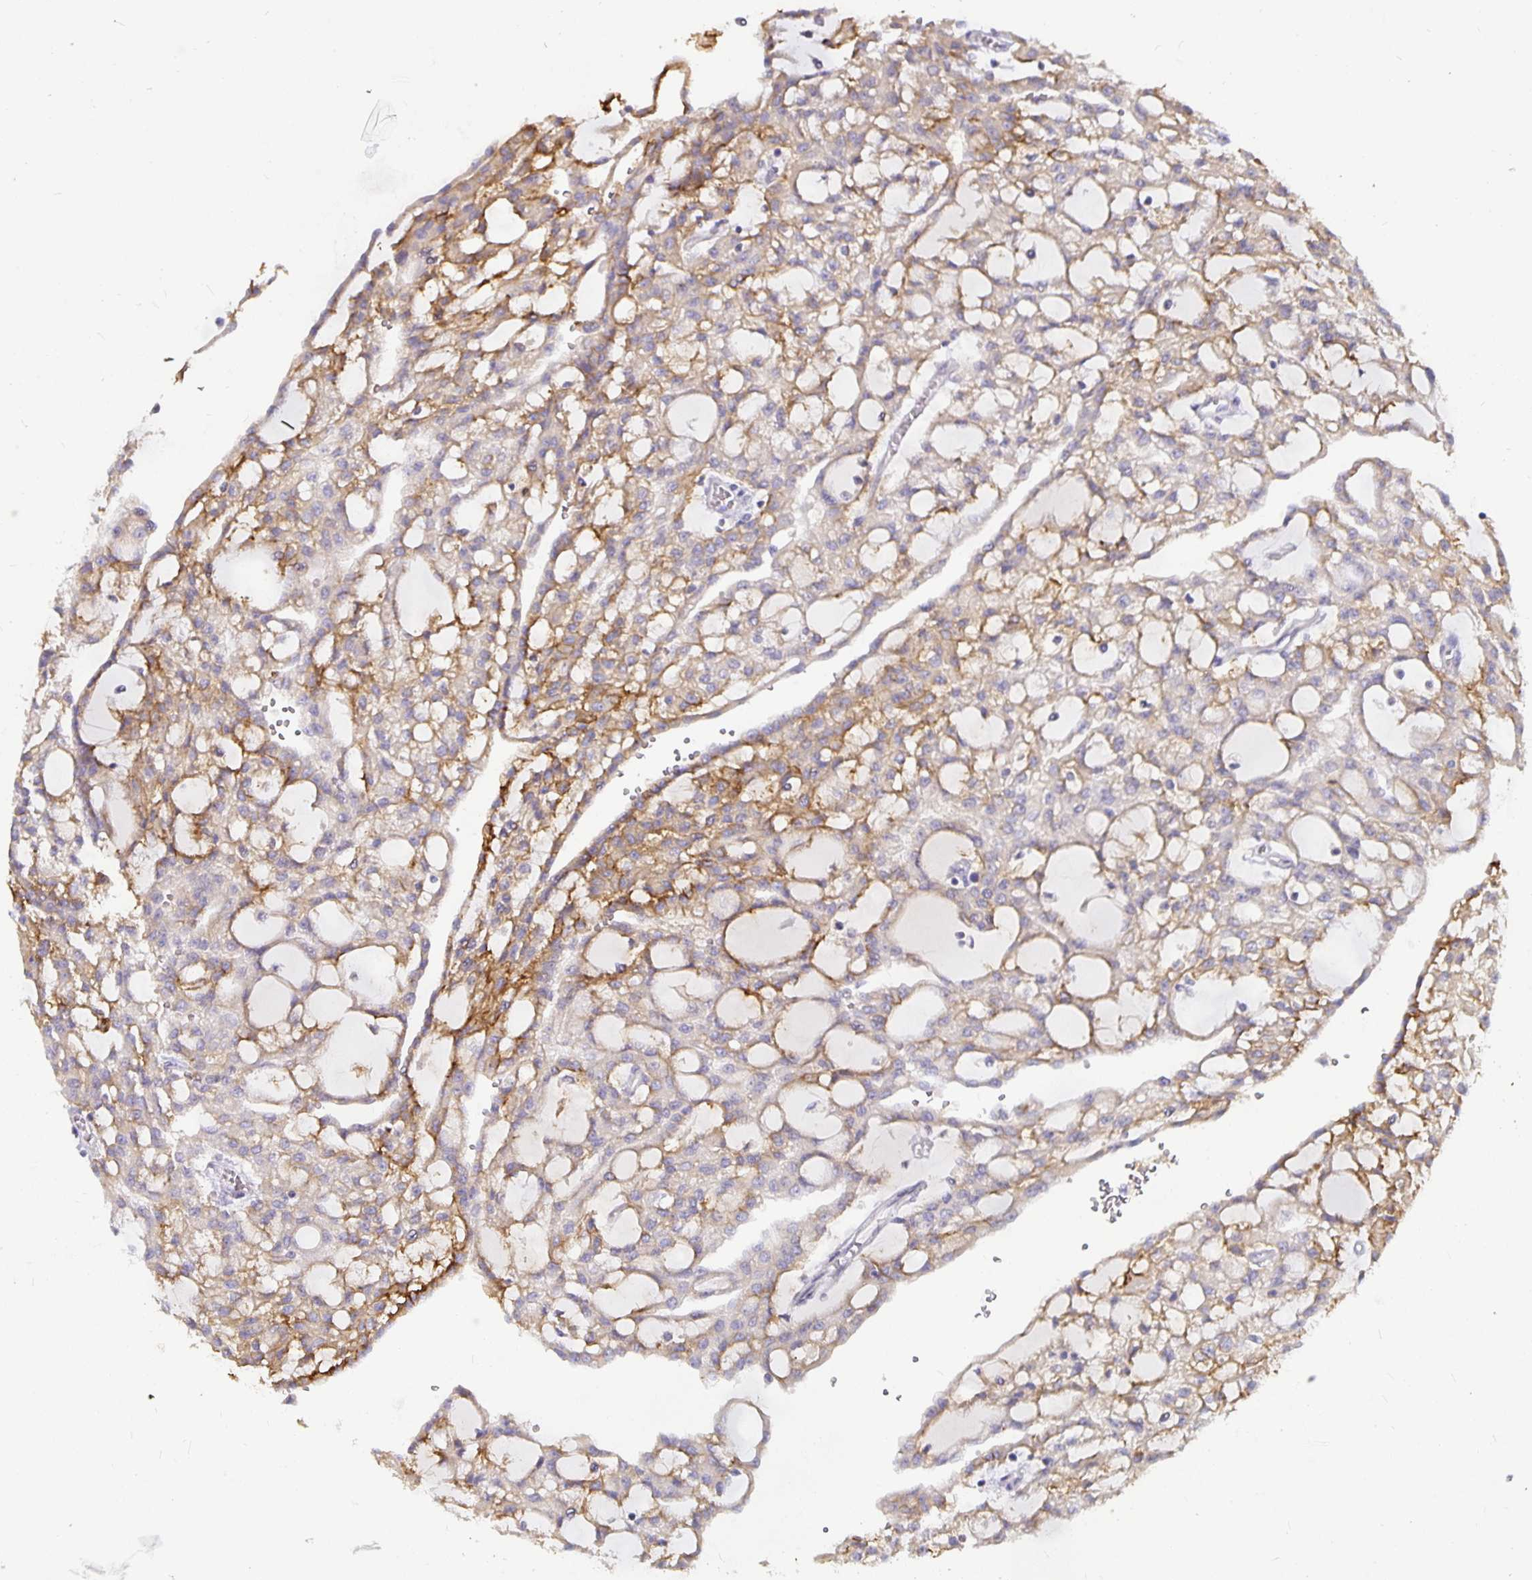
{"staining": {"intensity": "weak", "quantity": "25%-75%", "location": "cytoplasmic/membranous"}, "tissue": "renal cancer", "cell_type": "Tumor cells", "image_type": "cancer", "snomed": [{"axis": "morphology", "description": "Adenocarcinoma, NOS"}, {"axis": "topography", "description": "Kidney"}], "caption": "The micrograph shows a brown stain indicating the presence of a protein in the cytoplasmic/membranous of tumor cells in adenocarcinoma (renal).", "gene": "CA12", "patient": {"sex": "male", "age": 63}}